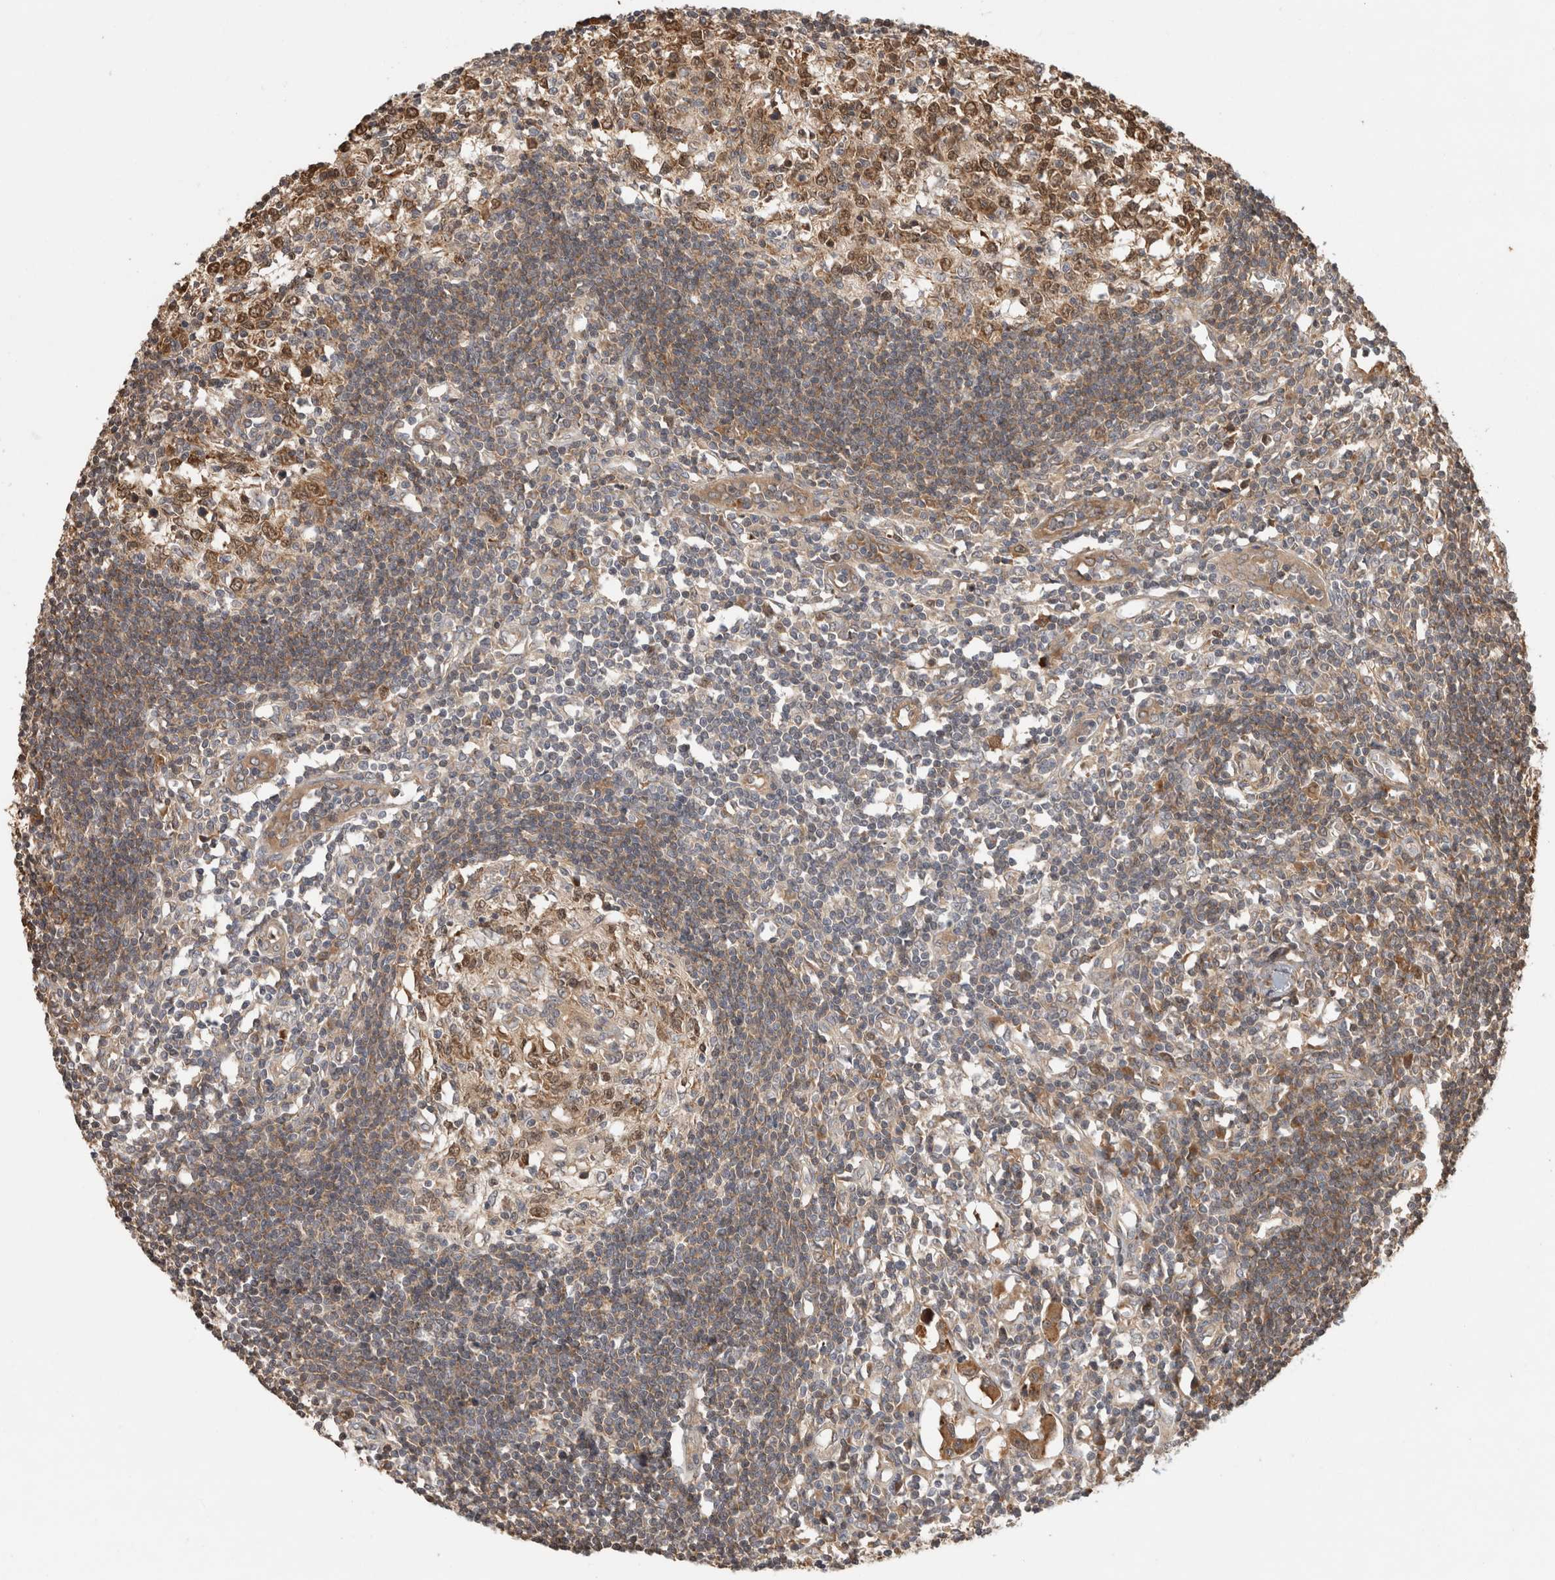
{"staining": {"intensity": "moderate", "quantity": ">75%", "location": "cytoplasmic/membranous"}, "tissue": "lymph node", "cell_type": "Germinal center cells", "image_type": "normal", "snomed": [{"axis": "morphology", "description": "Normal tissue, NOS"}, {"axis": "morphology", "description": "Malignant melanoma, Metastatic site"}, {"axis": "topography", "description": "Lymph node"}], "caption": "Immunohistochemistry (IHC) (DAB (3,3'-diaminobenzidine)) staining of unremarkable human lymph node shows moderate cytoplasmic/membranous protein positivity in approximately >75% of germinal center cells. (brown staining indicates protein expression, while blue staining denotes nuclei).", "gene": "PCDHB15", "patient": {"sex": "male", "age": 41}}